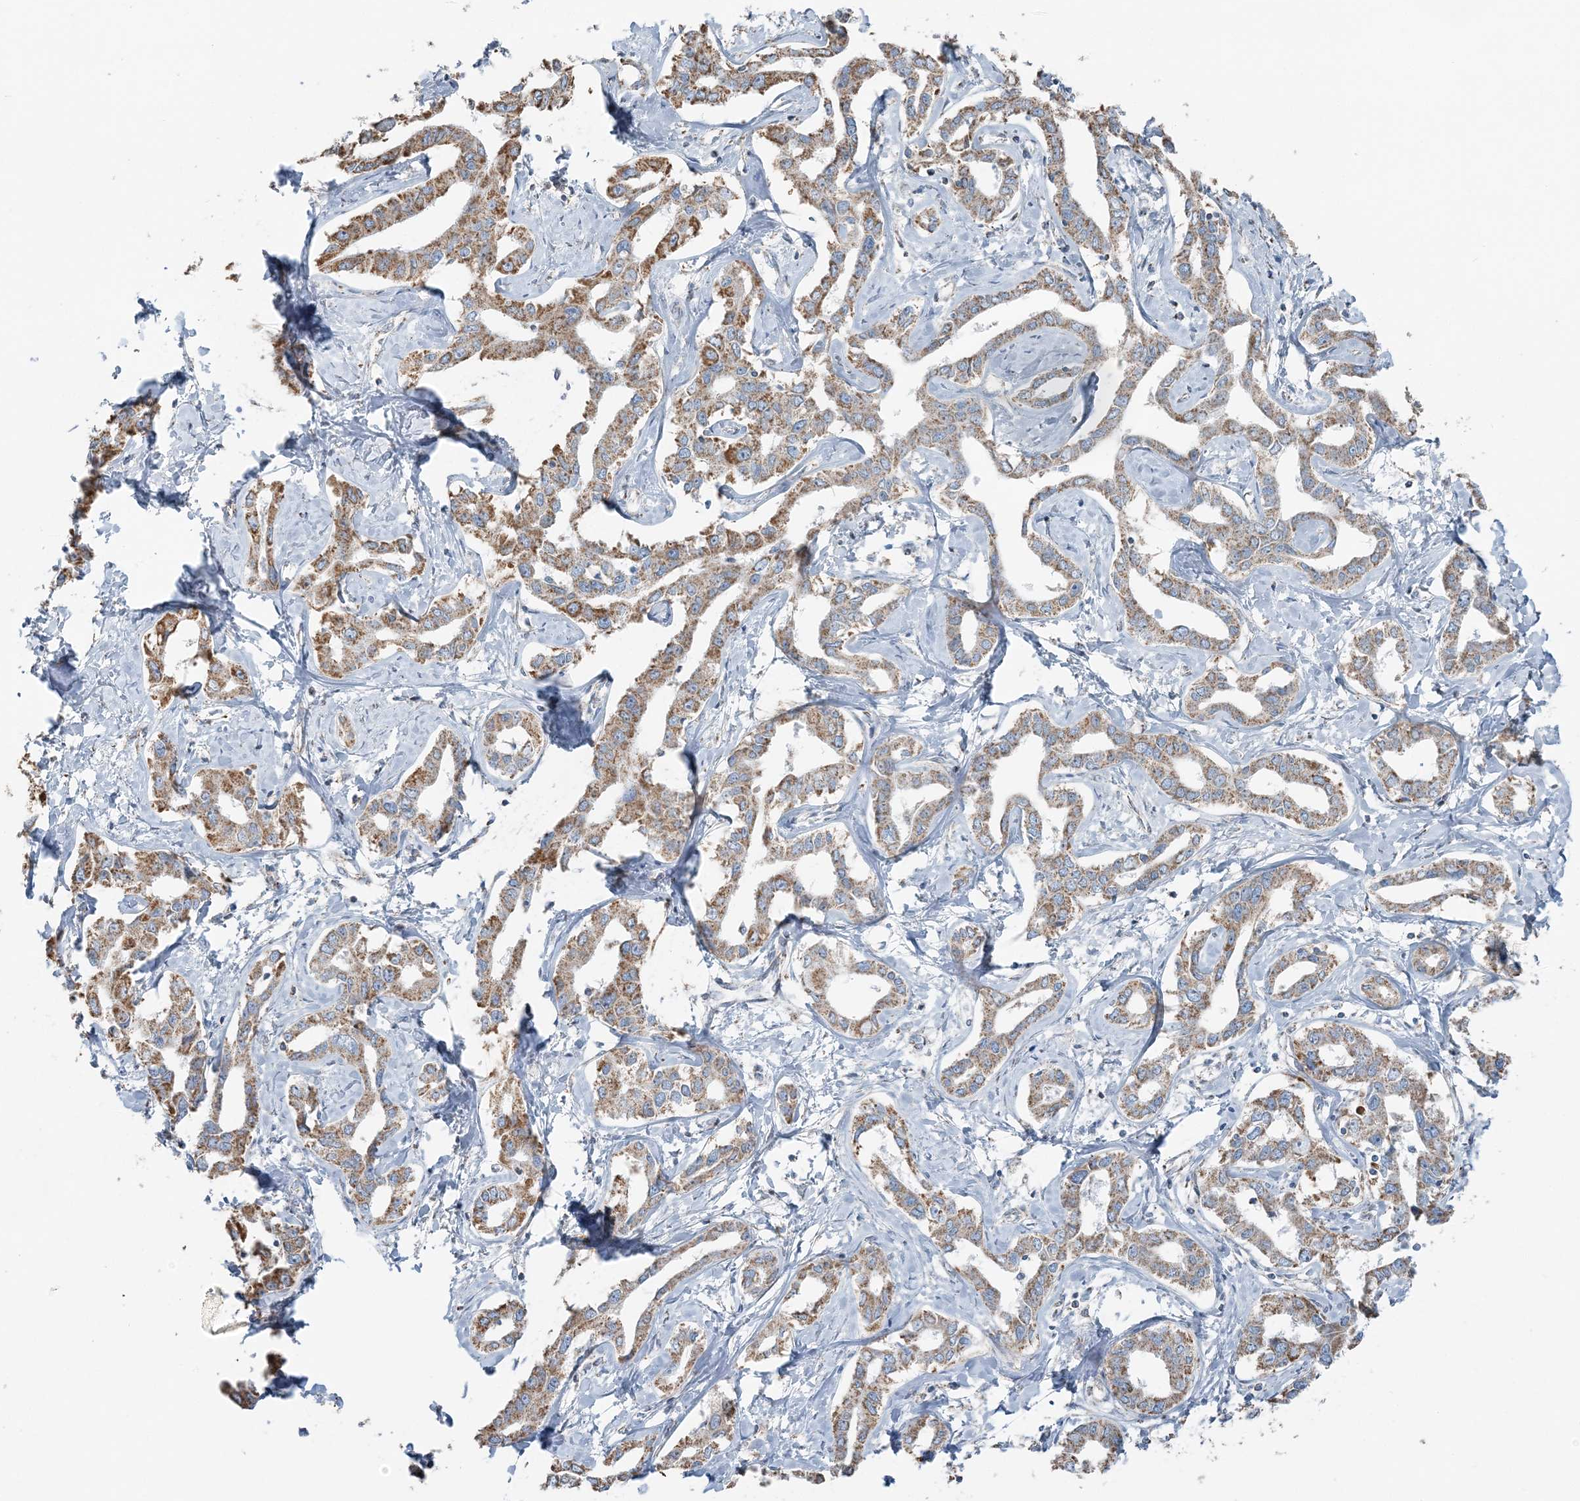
{"staining": {"intensity": "moderate", "quantity": ">75%", "location": "cytoplasmic/membranous"}, "tissue": "liver cancer", "cell_type": "Tumor cells", "image_type": "cancer", "snomed": [{"axis": "morphology", "description": "Cholangiocarcinoma"}, {"axis": "topography", "description": "Liver"}], "caption": "Protein expression by immunohistochemistry (IHC) exhibits moderate cytoplasmic/membranous expression in about >75% of tumor cells in cholangiocarcinoma (liver).", "gene": "SLC22A16", "patient": {"sex": "male", "age": 59}}